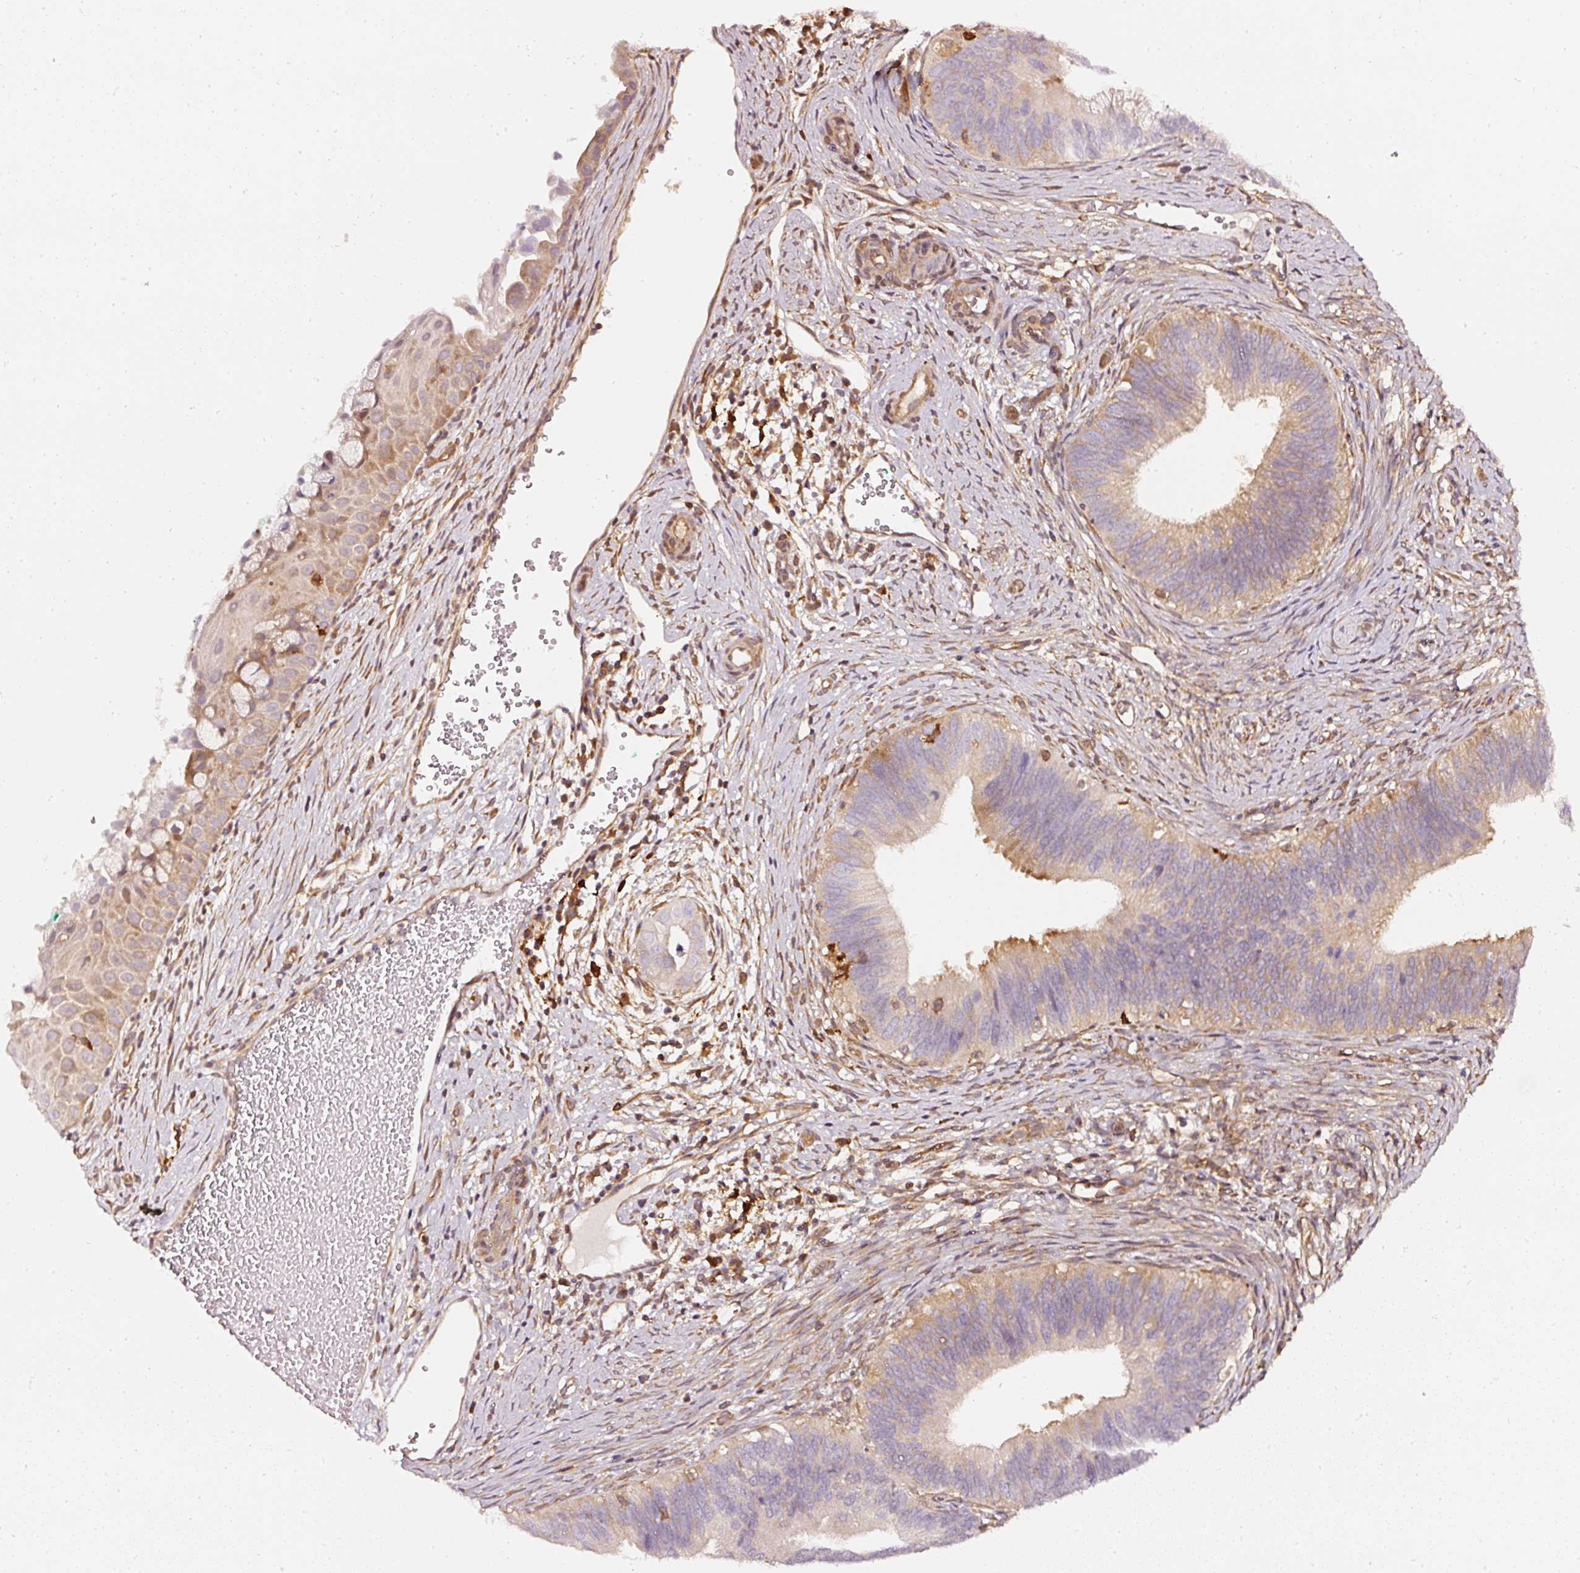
{"staining": {"intensity": "moderate", "quantity": "<25%", "location": "cytoplasmic/membranous"}, "tissue": "cervical cancer", "cell_type": "Tumor cells", "image_type": "cancer", "snomed": [{"axis": "morphology", "description": "Adenocarcinoma, NOS"}, {"axis": "topography", "description": "Cervix"}], "caption": "Adenocarcinoma (cervical) was stained to show a protein in brown. There is low levels of moderate cytoplasmic/membranous staining in approximately <25% of tumor cells.", "gene": "ASMTL", "patient": {"sex": "female", "age": 42}}